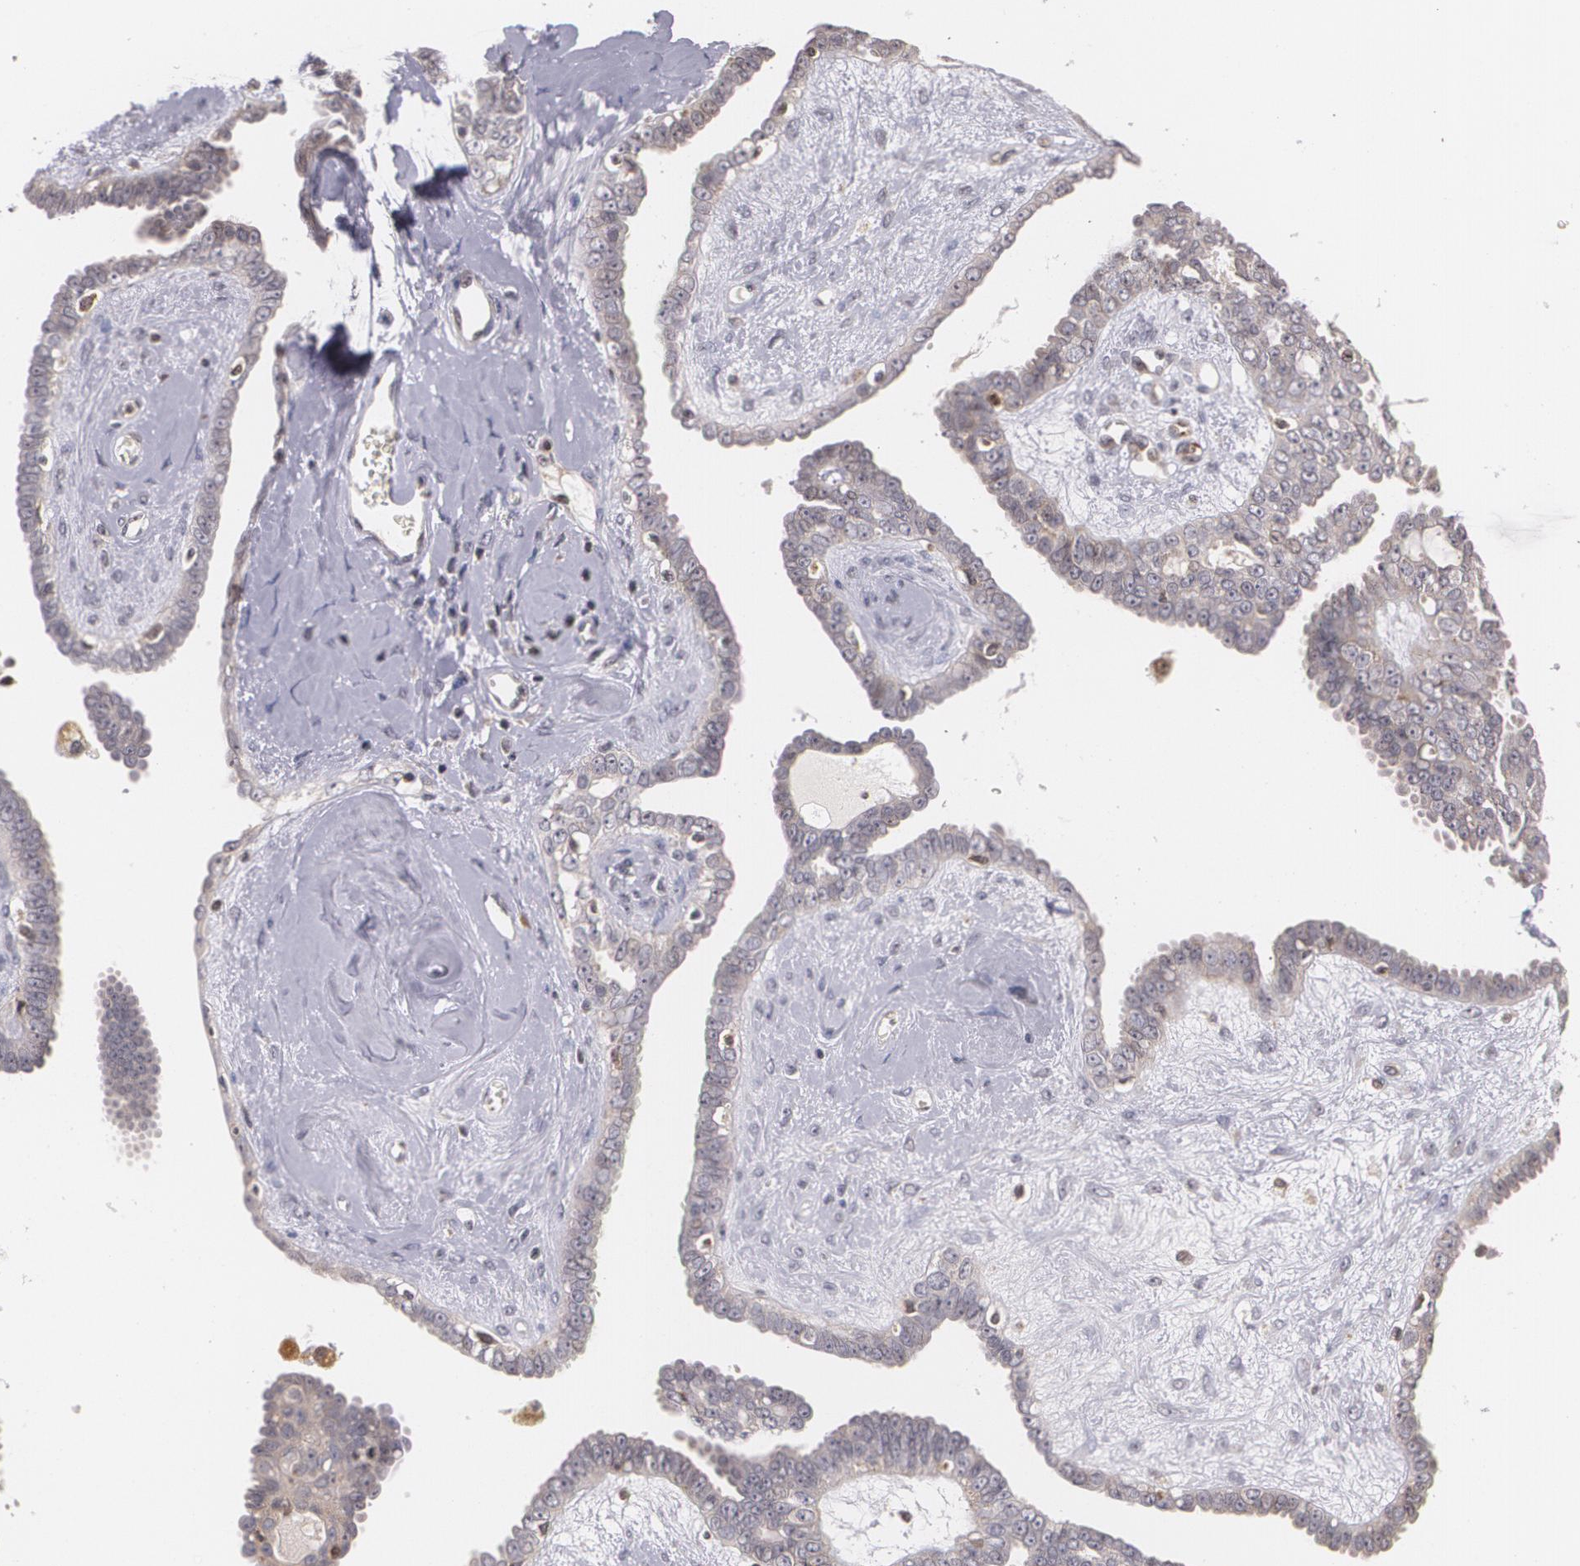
{"staining": {"intensity": "weak", "quantity": "<25%", "location": "cytoplasmic/membranous"}, "tissue": "ovarian cancer", "cell_type": "Tumor cells", "image_type": "cancer", "snomed": [{"axis": "morphology", "description": "Cystadenocarcinoma, serous, NOS"}, {"axis": "topography", "description": "Ovary"}], "caption": "Immunohistochemistry photomicrograph of neoplastic tissue: serous cystadenocarcinoma (ovarian) stained with DAB (3,3'-diaminobenzidine) demonstrates no significant protein expression in tumor cells.", "gene": "VAV3", "patient": {"sex": "female", "age": 71}}